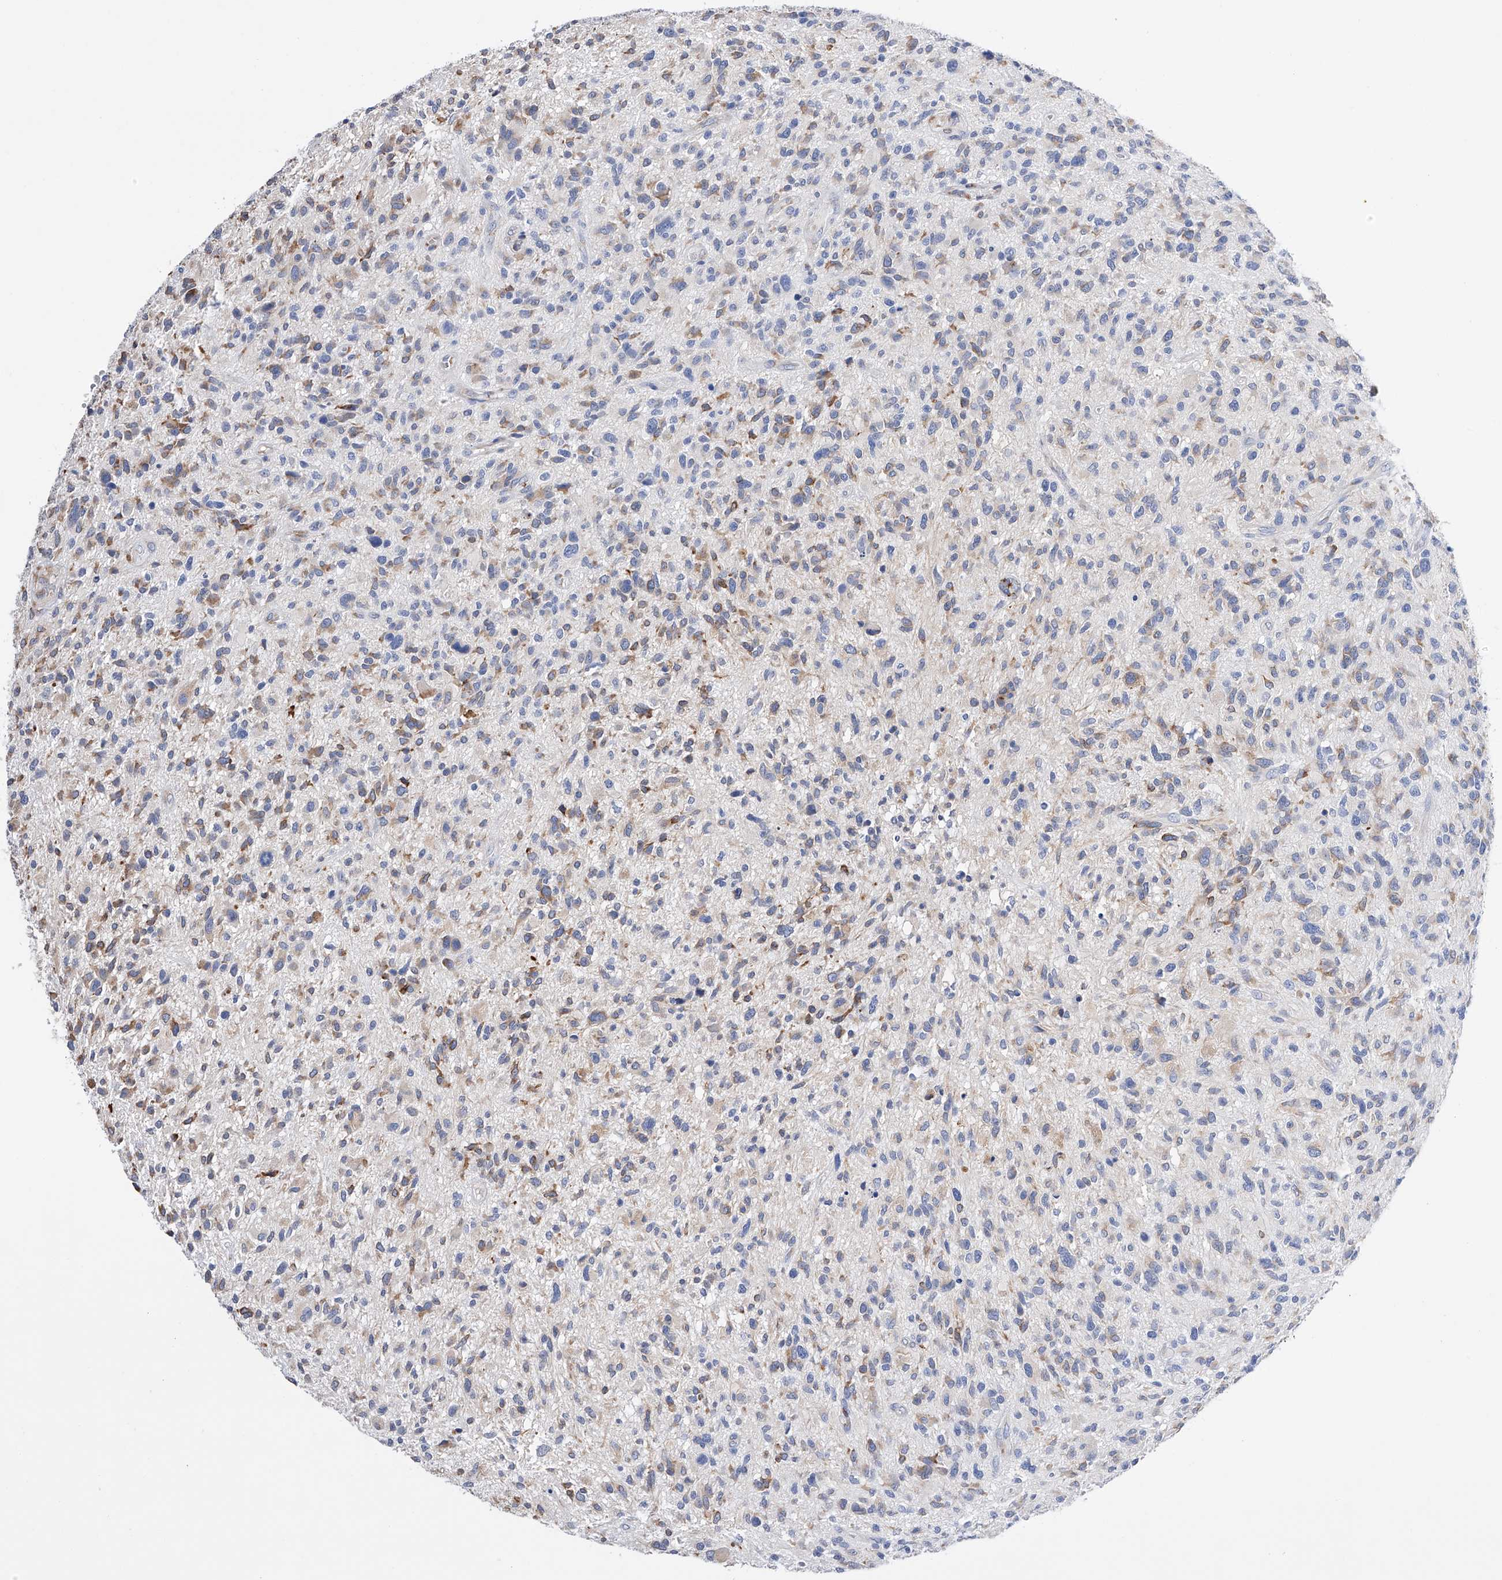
{"staining": {"intensity": "weak", "quantity": "<25%", "location": "cytoplasmic/membranous"}, "tissue": "glioma", "cell_type": "Tumor cells", "image_type": "cancer", "snomed": [{"axis": "morphology", "description": "Glioma, malignant, High grade"}, {"axis": "topography", "description": "Brain"}], "caption": "Tumor cells are negative for brown protein staining in glioma.", "gene": "PDIA5", "patient": {"sex": "male", "age": 47}}